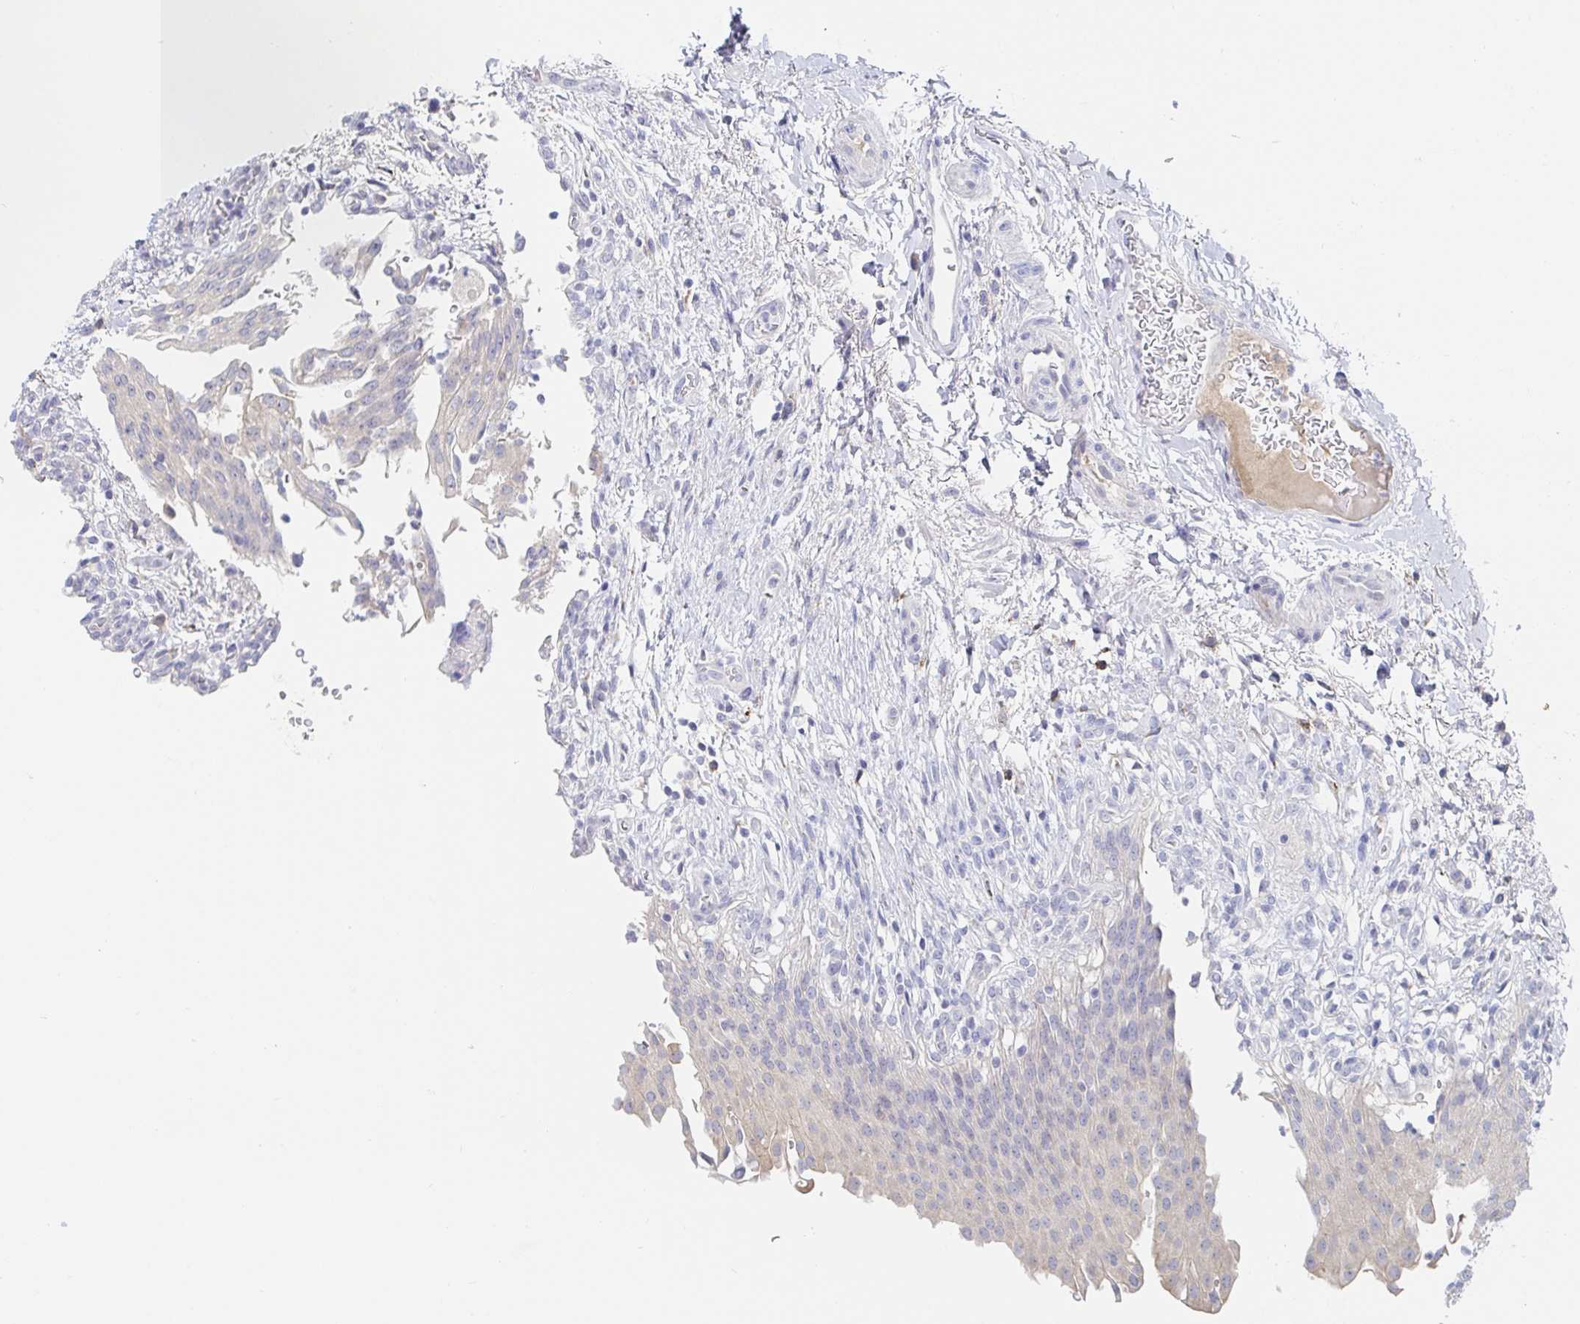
{"staining": {"intensity": "negative", "quantity": "none", "location": "none"}, "tissue": "urinary bladder", "cell_type": "Urothelial cells", "image_type": "normal", "snomed": [{"axis": "morphology", "description": "Normal tissue, NOS"}, {"axis": "topography", "description": "Urinary bladder"}, {"axis": "topography", "description": "Peripheral nerve tissue"}], "caption": "Urinary bladder stained for a protein using IHC exhibits no expression urothelial cells.", "gene": "ZNF100", "patient": {"sex": "female", "age": 60}}